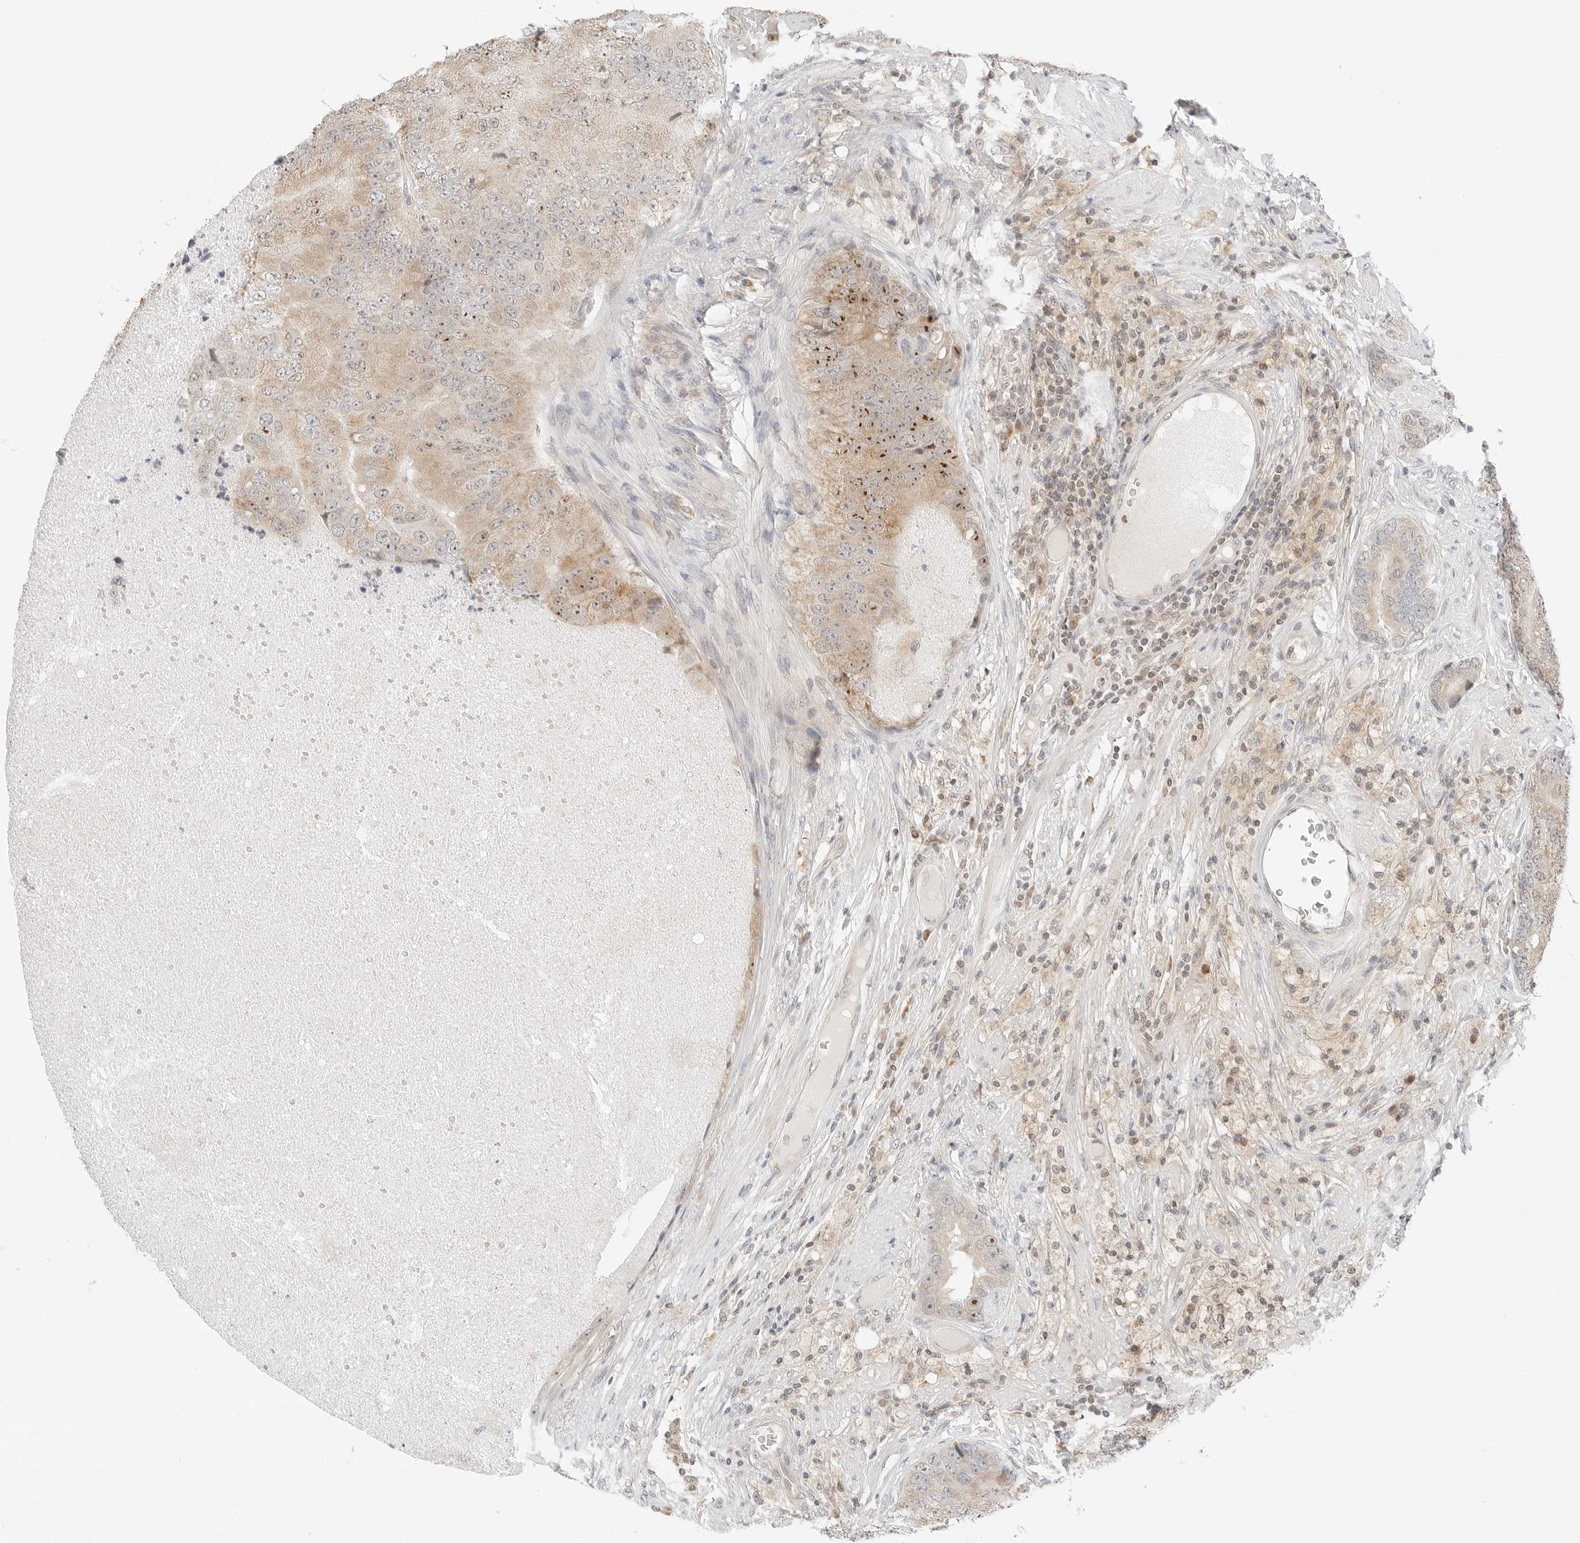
{"staining": {"intensity": "moderate", "quantity": ">75%", "location": "cytoplasmic/membranous,nuclear"}, "tissue": "prostate cancer", "cell_type": "Tumor cells", "image_type": "cancer", "snomed": [{"axis": "morphology", "description": "Adenocarcinoma, High grade"}, {"axis": "topography", "description": "Prostate"}], "caption": "The immunohistochemical stain highlights moderate cytoplasmic/membranous and nuclear expression in tumor cells of prostate adenocarcinoma (high-grade) tissue. (brown staining indicates protein expression, while blue staining denotes nuclei).", "gene": "IQCC", "patient": {"sex": "male", "age": 70}}